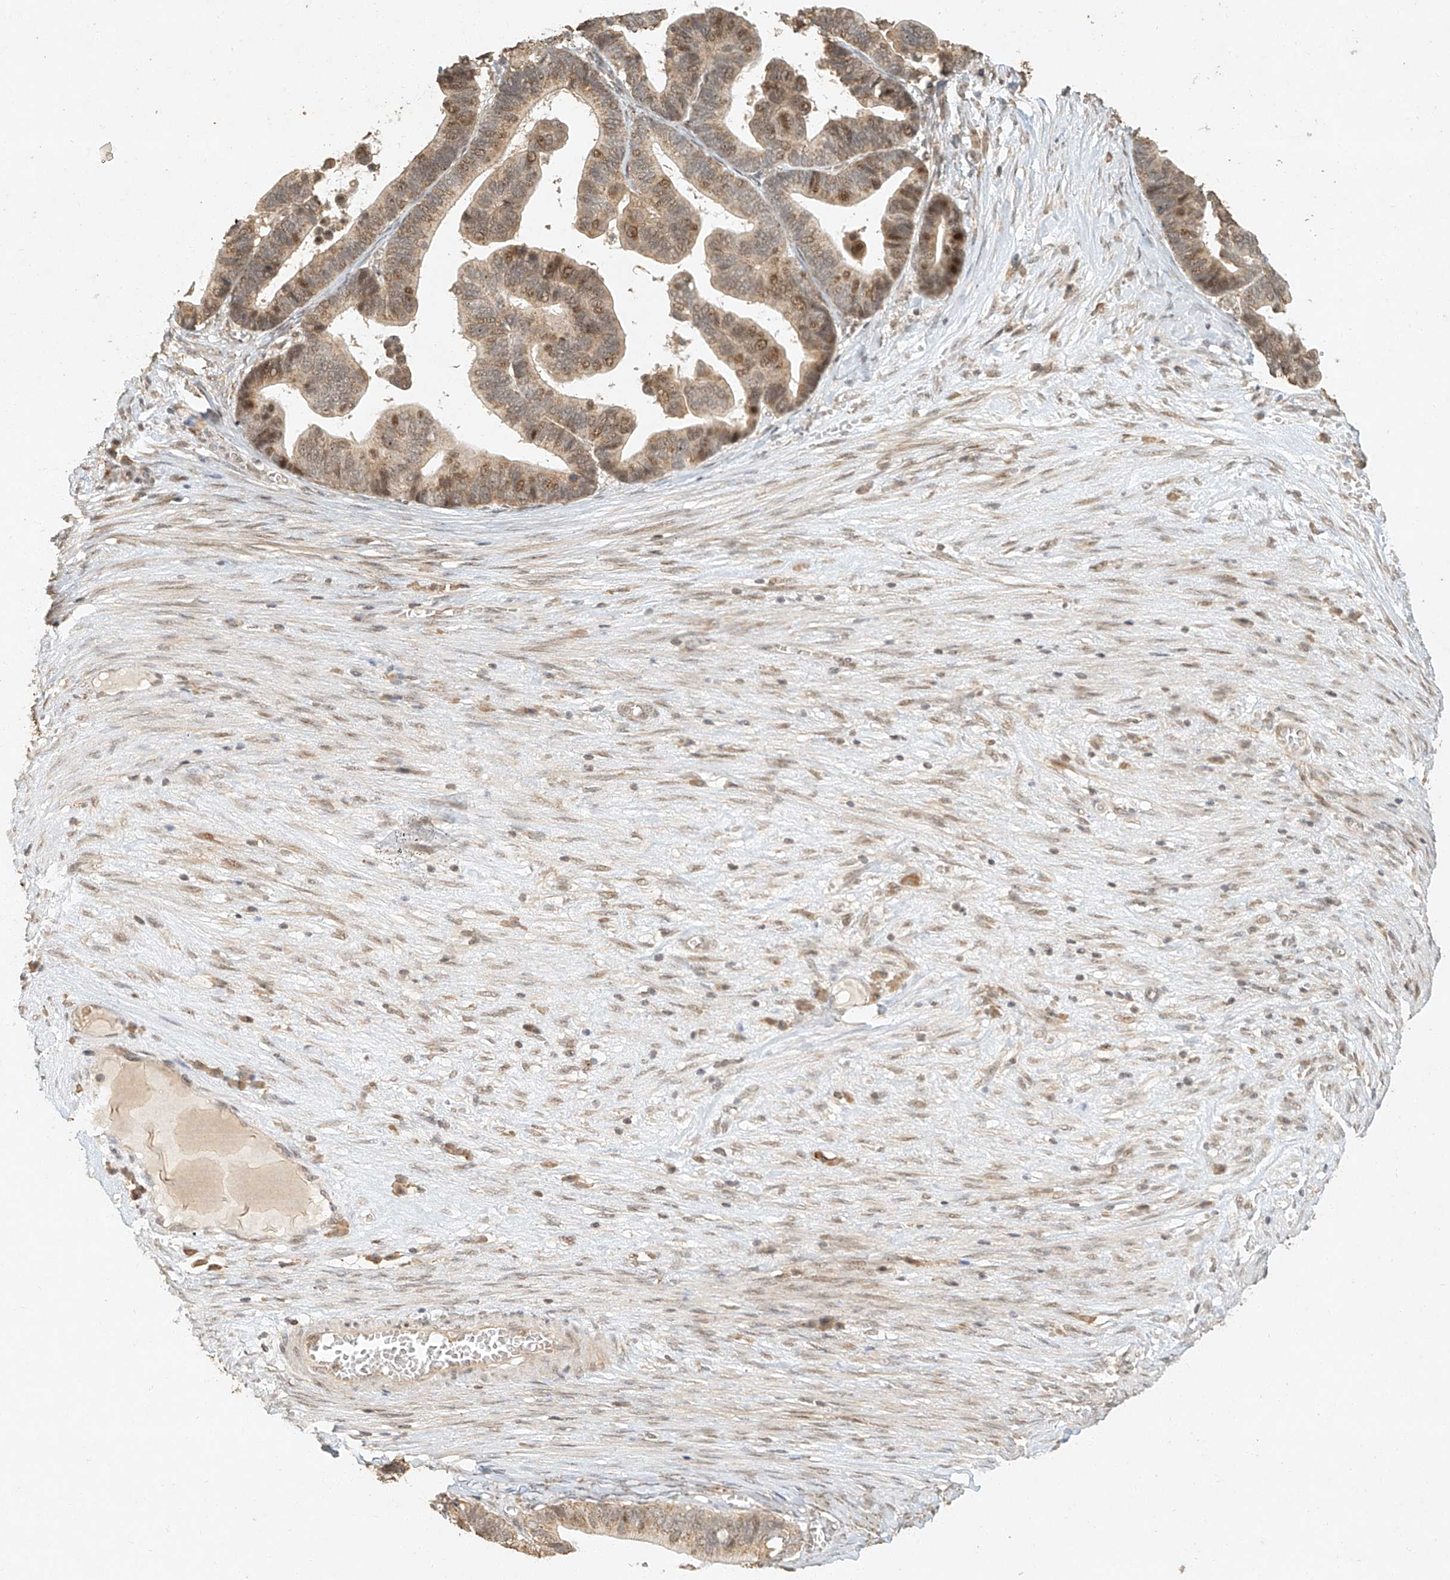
{"staining": {"intensity": "moderate", "quantity": ">75%", "location": "cytoplasmic/membranous,nuclear"}, "tissue": "ovarian cancer", "cell_type": "Tumor cells", "image_type": "cancer", "snomed": [{"axis": "morphology", "description": "Cystadenocarcinoma, serous, NOS"}, {"axis": "topography", "description": "Ovary"}], "caption": "Protein expression analysis of human serous cystadenocarcinoma (ovarian) reveals moderate cytoplasmic/membranous and nuclear expression in approximately >75% of tumor cells.", "gene": "CXorf58", "patient": {"sex": "female", "age": 56}}